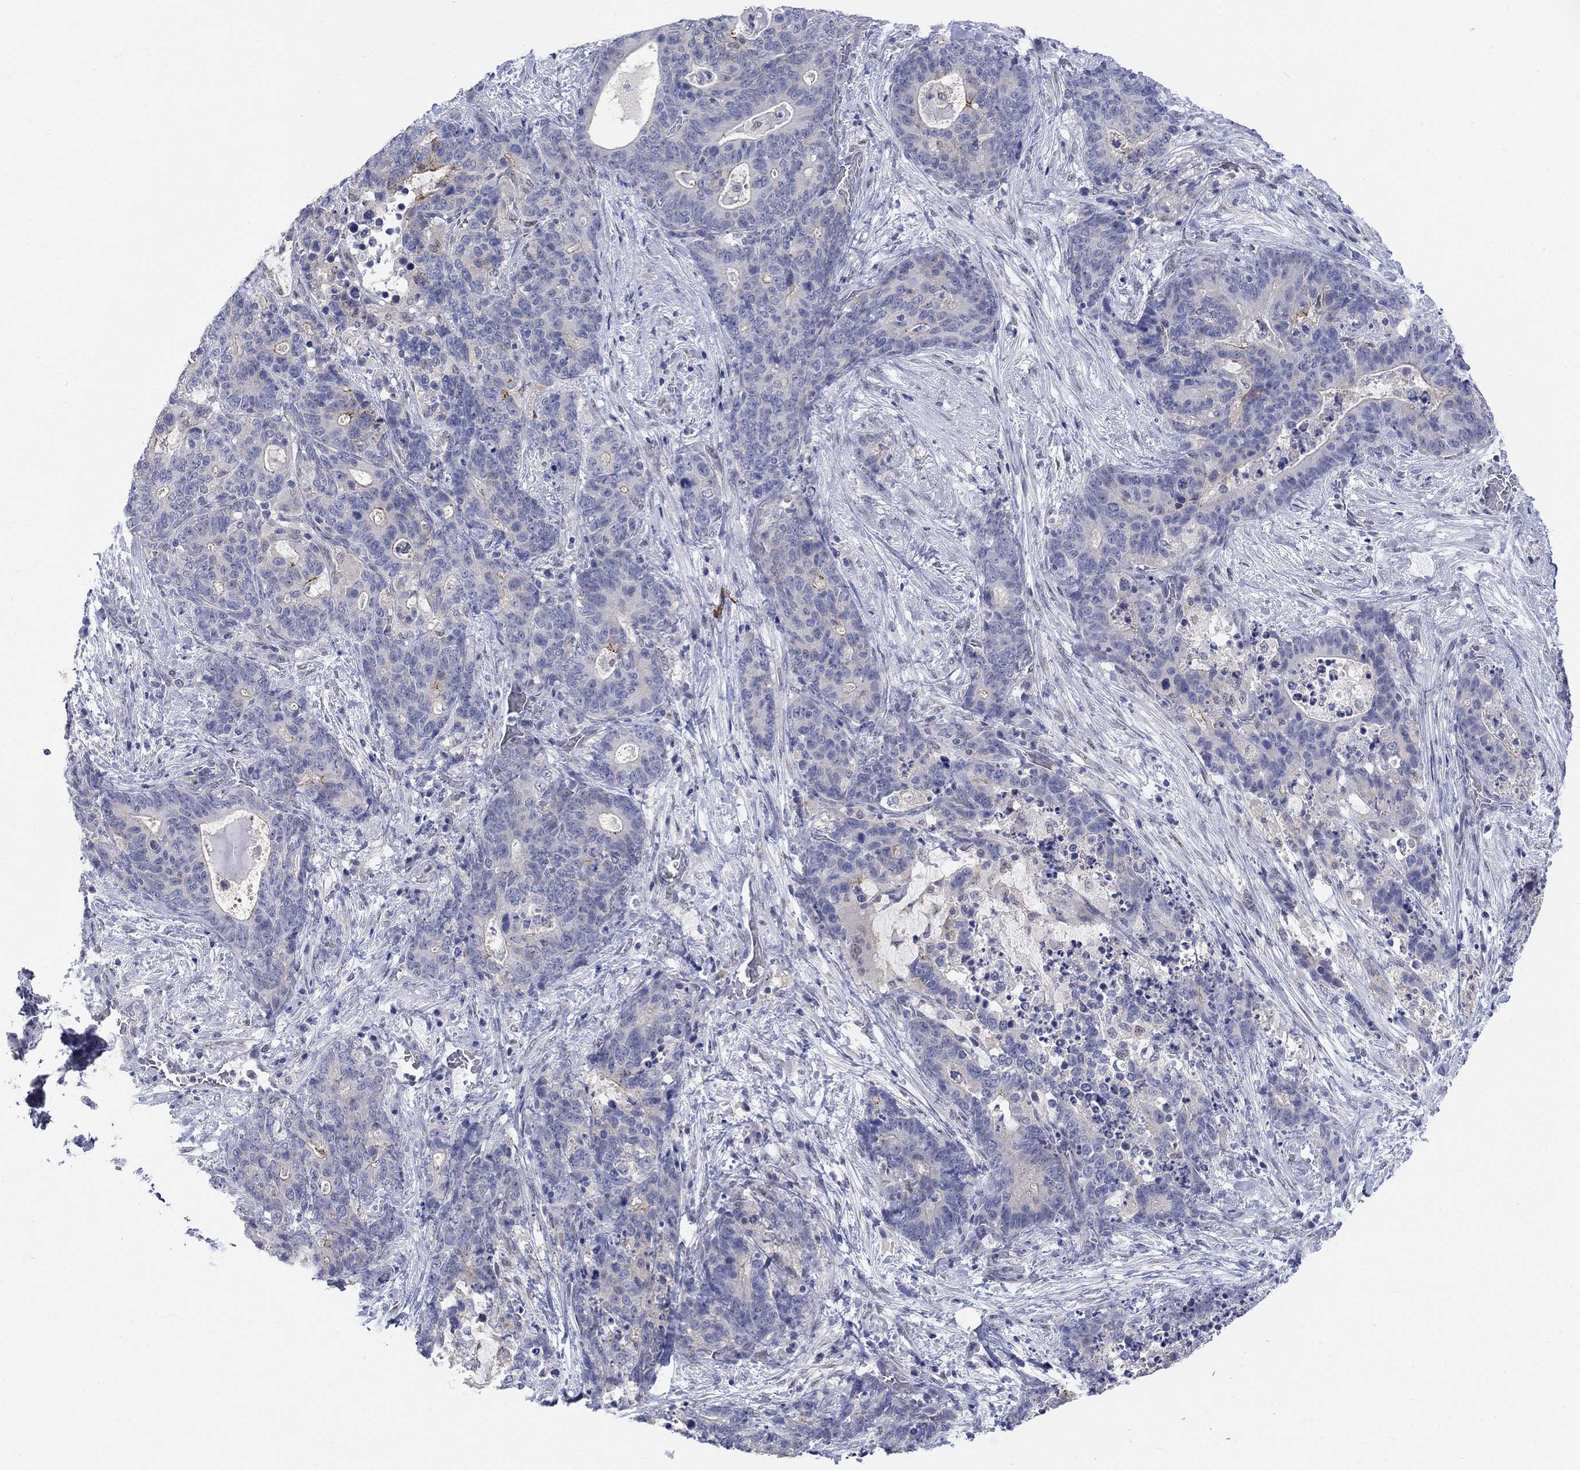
{"staining": {"intensity": "moderate", "quantity": "<25%", "location": "cytoplasmic/membranous"}, "tissue": "stomach cancer", "cell_type": "Tumor cells", "image_type": "cancer", "snomed": [{"axis": "morphology", "description": "Normal tissue, NOS"}, {"axis": "morphology", "description": "Adenocarcinoma, NOS"}, {"axis": "topography", "description": "Stomach"}], "caption": "Stomach adenocarcinoma stained for a protein (brown) demonstrates moderate cytoplasmic/membranous positive positivity in about <25% of tumor cells.", "gene": "EGFLAM", "patient": {"sex": "female", "age": 64}}